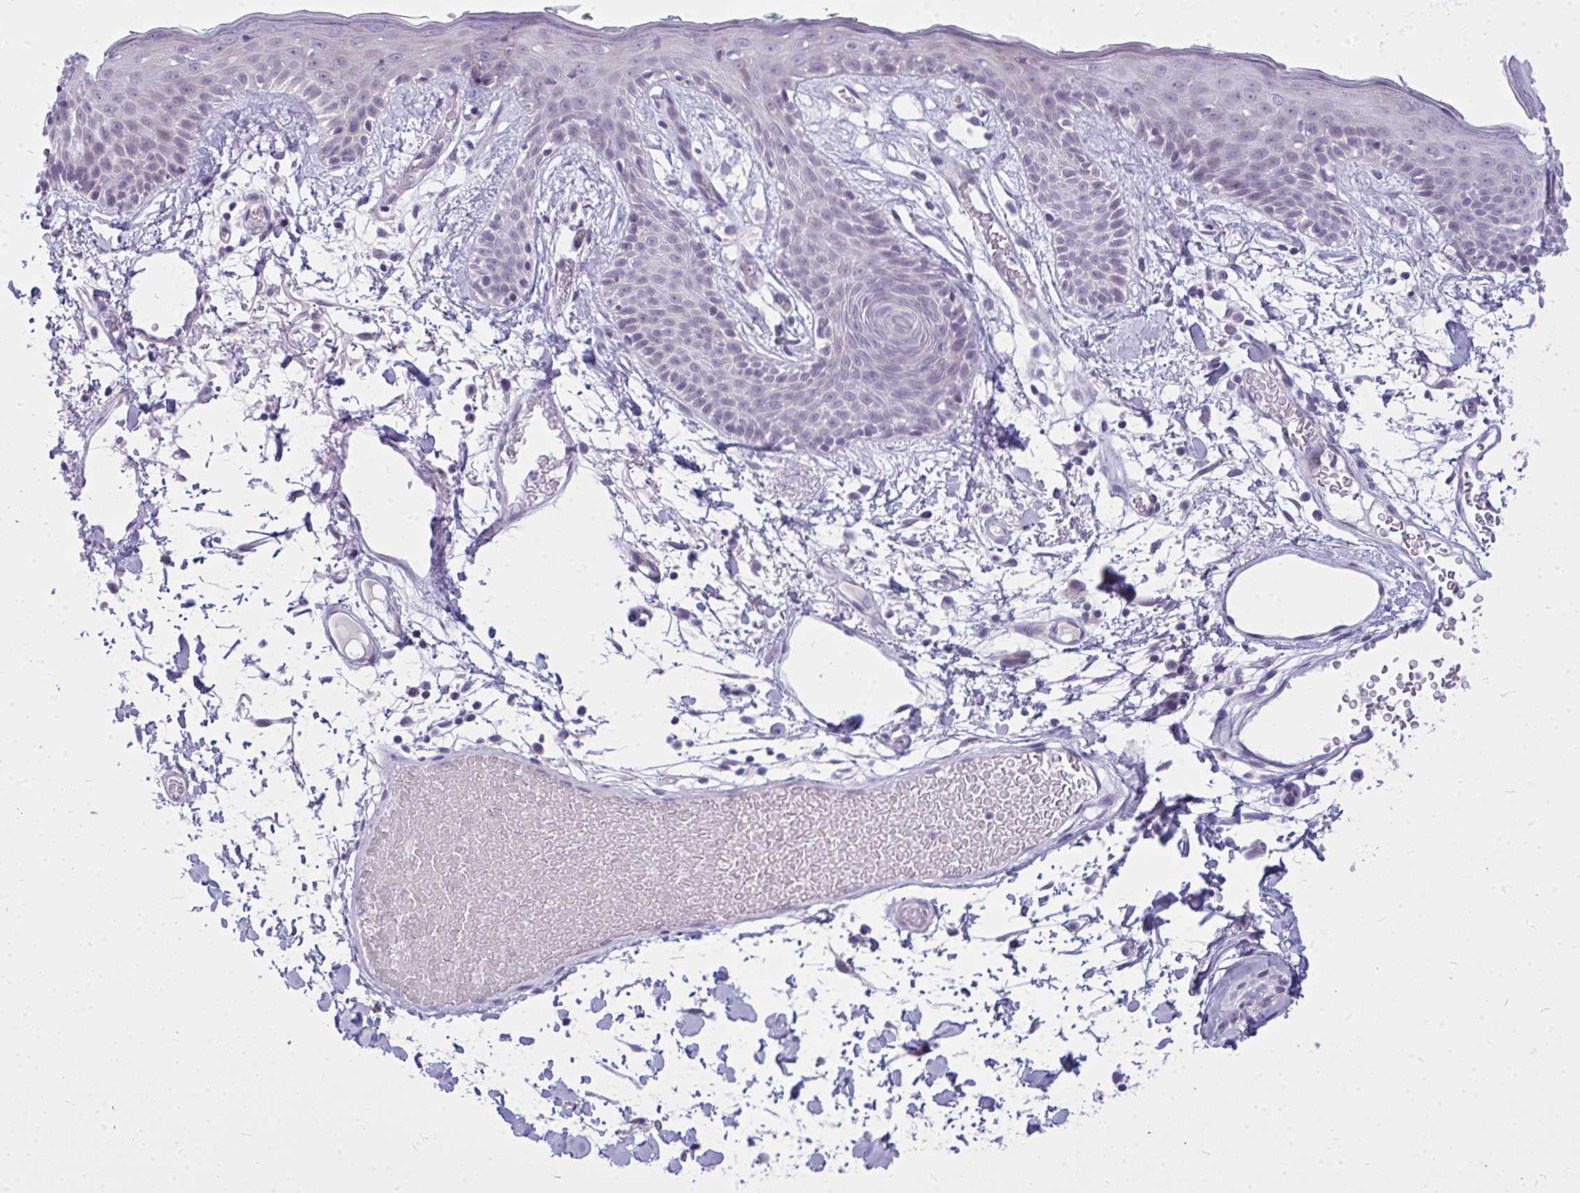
{"staining": {"intensity": "negative", "quantity": "none", "location": "none"}, "tissue": "skin", "cell_type": "Fibroblasts", "image_type": "normal", "snomed": [{"axis": "morphology", "description": "Normal tissue, NOS"}, {"axis": "topography", "description": "Skin"}], "caption": "Histopathology image shows no protein staining in fibroblasts of unremarkable skin. Brightfield microscopy of immunohistochemistry (IHC) stained with DAB (brown) and hematoxylin (blue), captured at high magnification.", "gene": "ZSCAN25", "patient": {"sex": "male", "age": 79}}